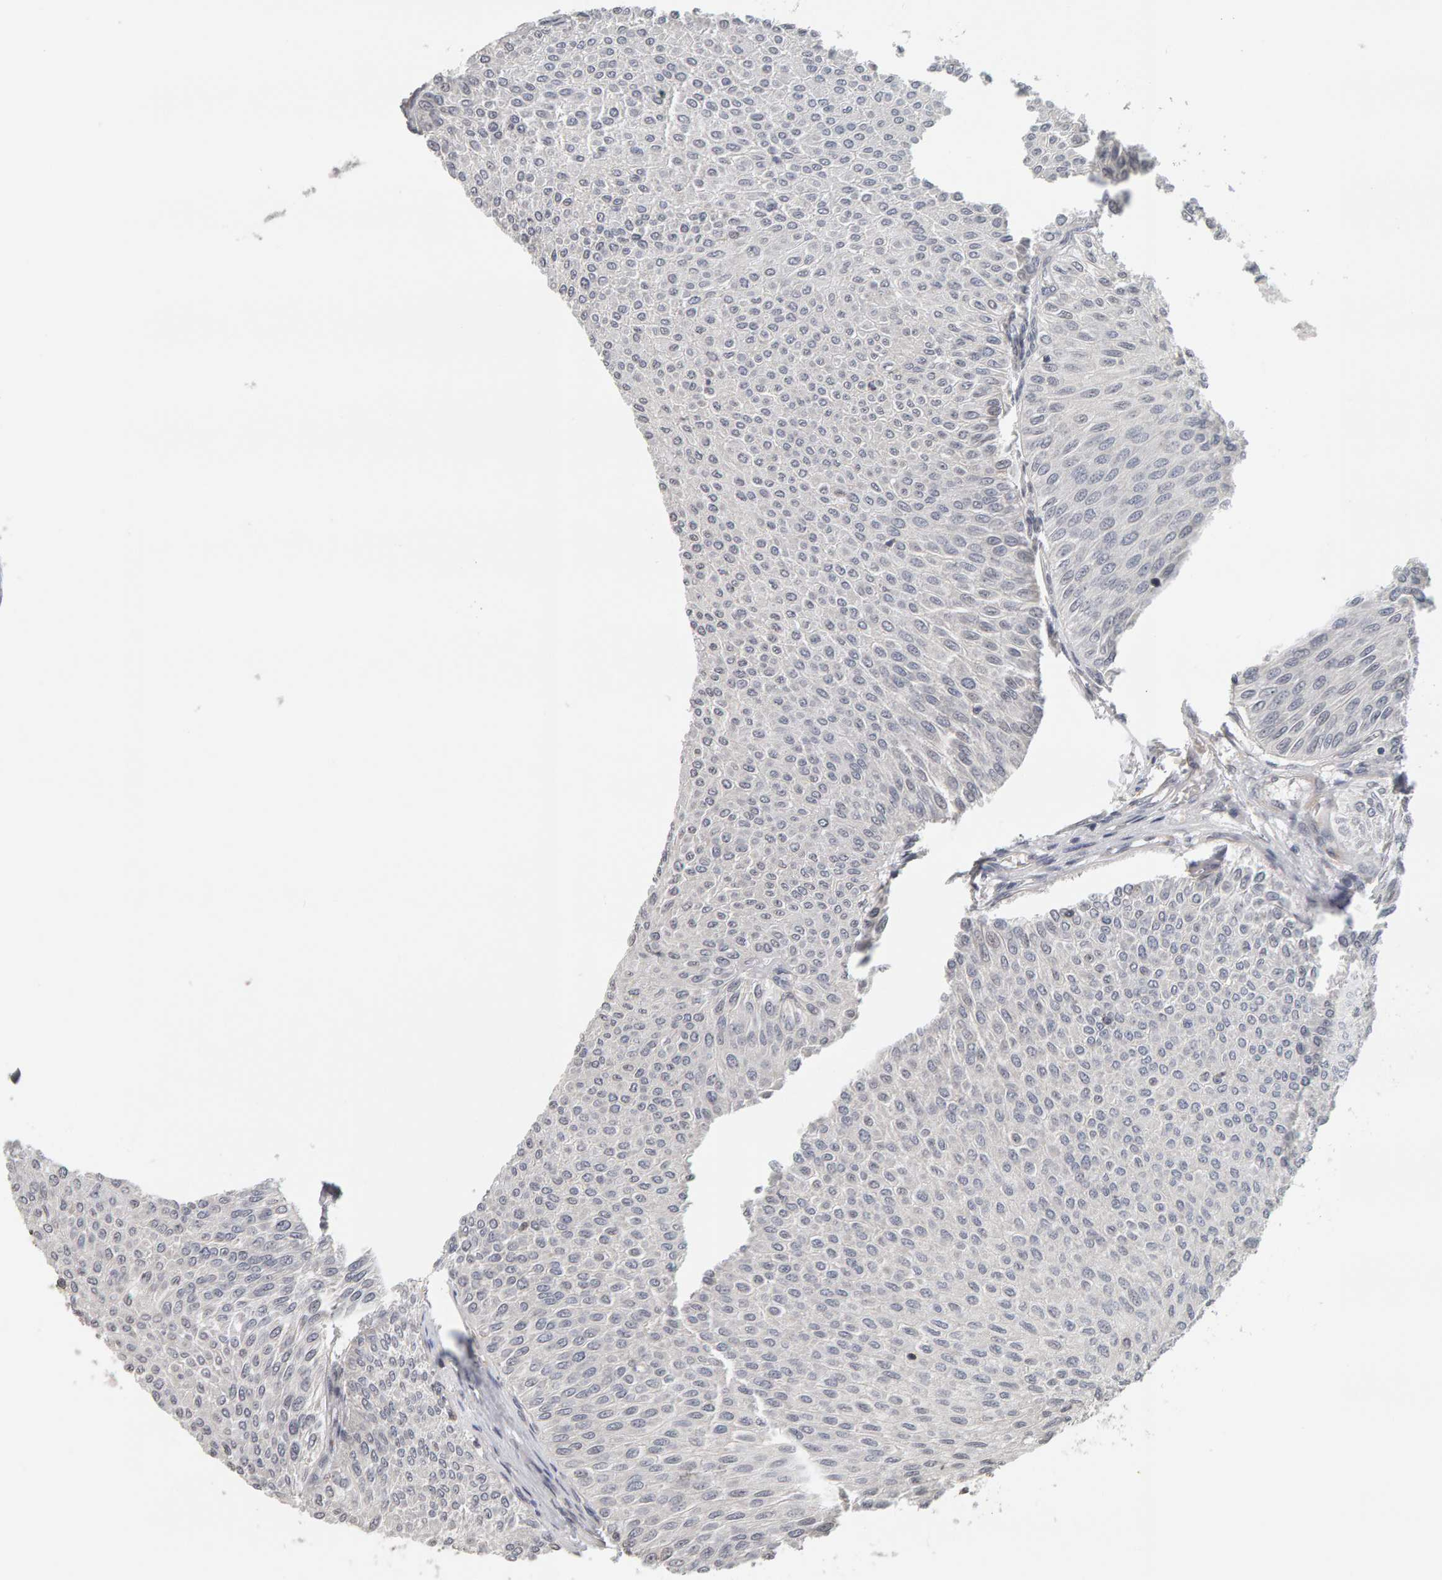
{"staining": {"intensity": "negative", "quantity": "none", "location": "none"}, "tissue": "urothelial cancer", "cell_type": "Tumor cells", "image_type": "cancer", "snomed": [{"axis": "morphology", "description": "Urothelial carcinoma, Low grade"}, {"axis": "topography", "description": "Urinary bladder"}], "caption": "IHC histopathology image of neoplastic tissue: urothelial cancer stained with DAB reveals no significant protein expression in tumor cells.", "gene": "TEFM", "patient": {"sex": "male", "age": 78}}